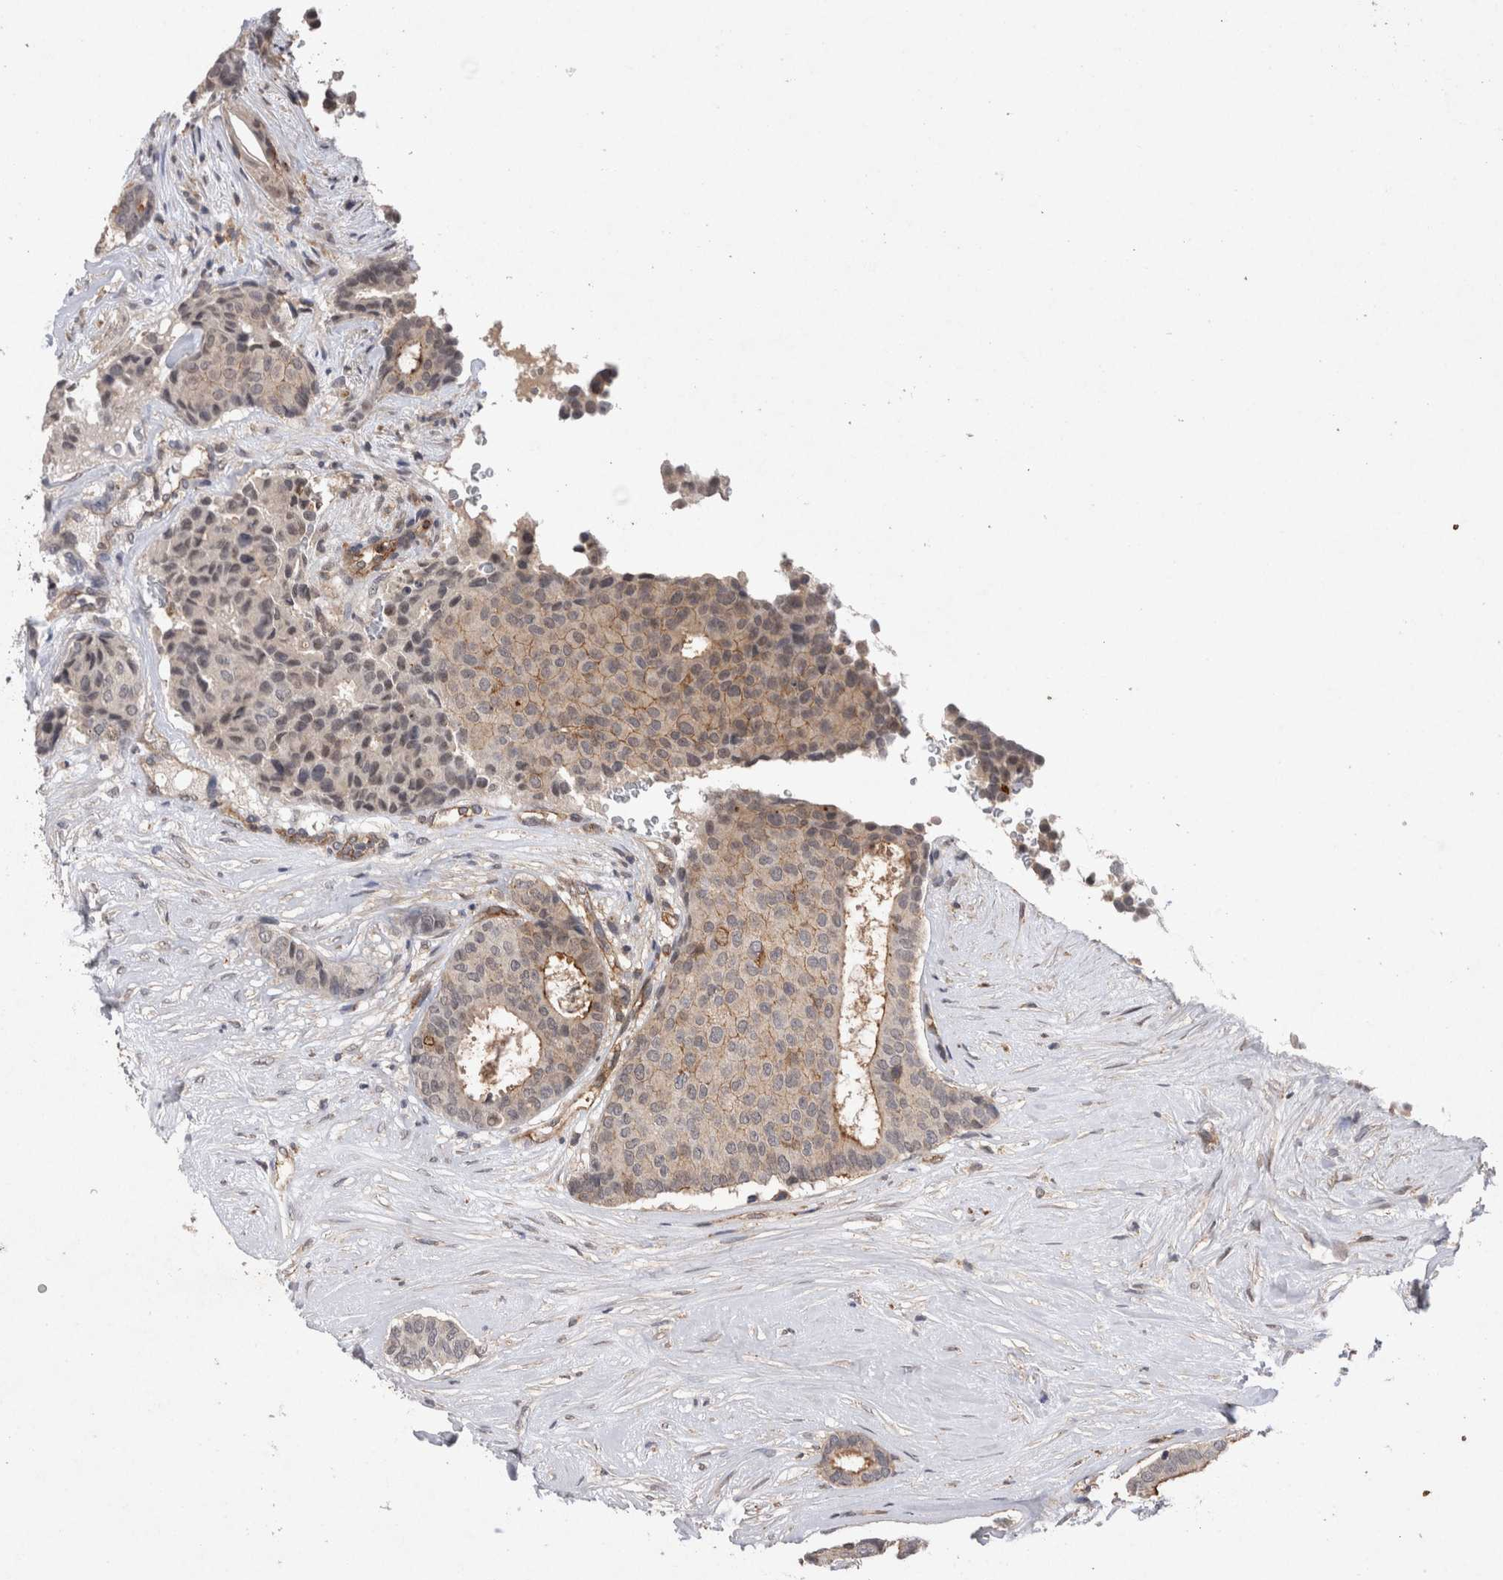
{"staining": {"intensity": "weak", "quantity": "25%-75%", "location": "cytoplasmic/membranous"}, "tissue": "breast cancer", "cell_type": "Tumor cells", "image_type": "cancer", "snomed": [{"axis": "morphology", "description": "Duct carcinoma"}, {"axis": "topography", "description": "Breast"}], "caption": "Breast cancer stained with immunohistochemistry (IHC) displays weak cytoplasmic/membranous positivity in about 25%-75% of tumor cells.", "gene": "RASSF3", "patient": {"sex": "female", "age": 75}}